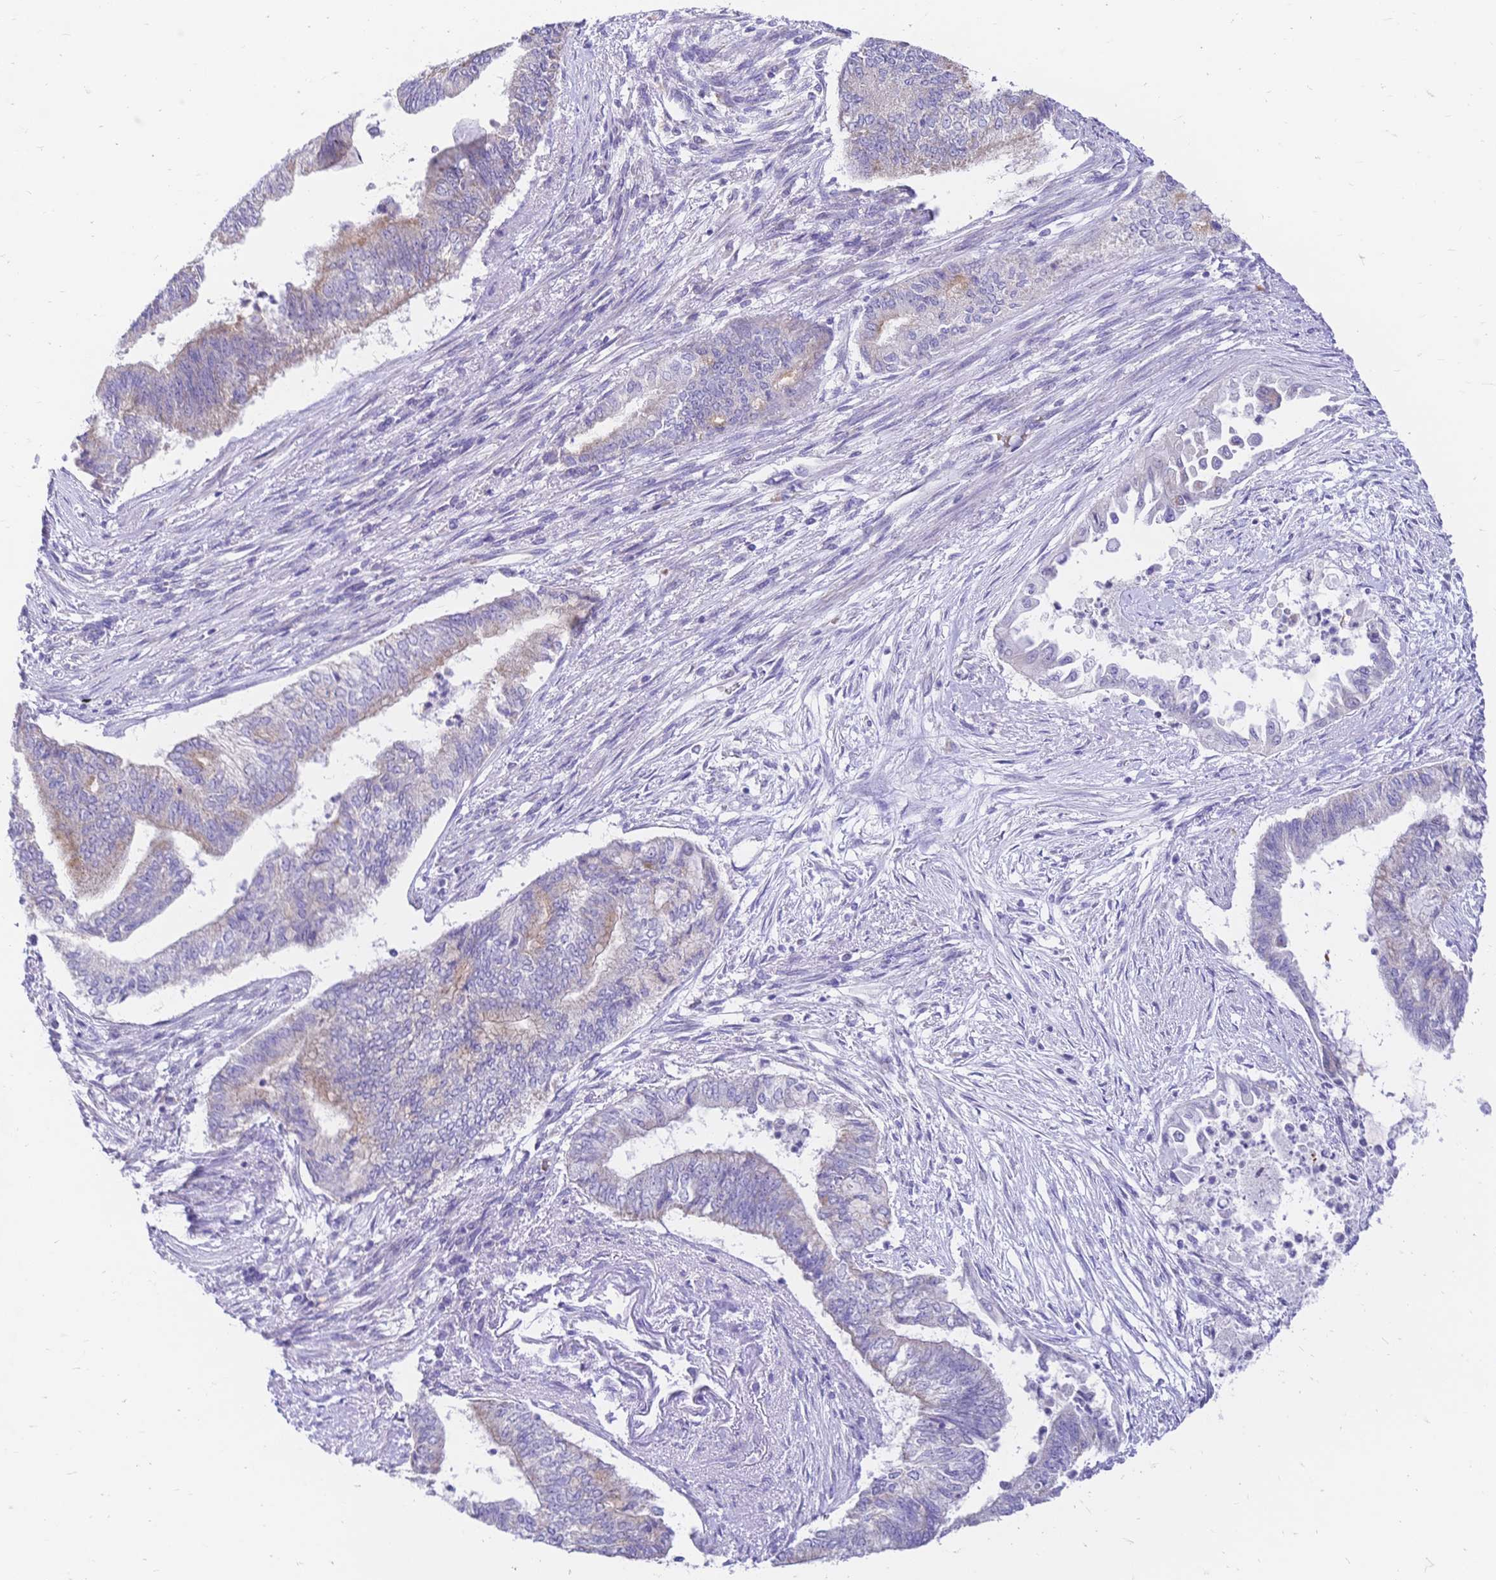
{"staining": {"intensity": "weak", "quantity": "<25%", "location": "cytoplasmic/membranous"}, "tissue": "endometrial cancer", "cell_type": "Tumor cells", "image_type": "cancer", "snomed": [{"axis": "morphology", "description": "Adenocarcinoma, NOS"}, {"axis": "topography", "description": "Endometrium"}], "caption": "Tumor cells are negative for brown protein staining in adenocarcinoma (endometrial).", "gene": "CLEC18B", "patient": {"sex": "female", "age": 65}}